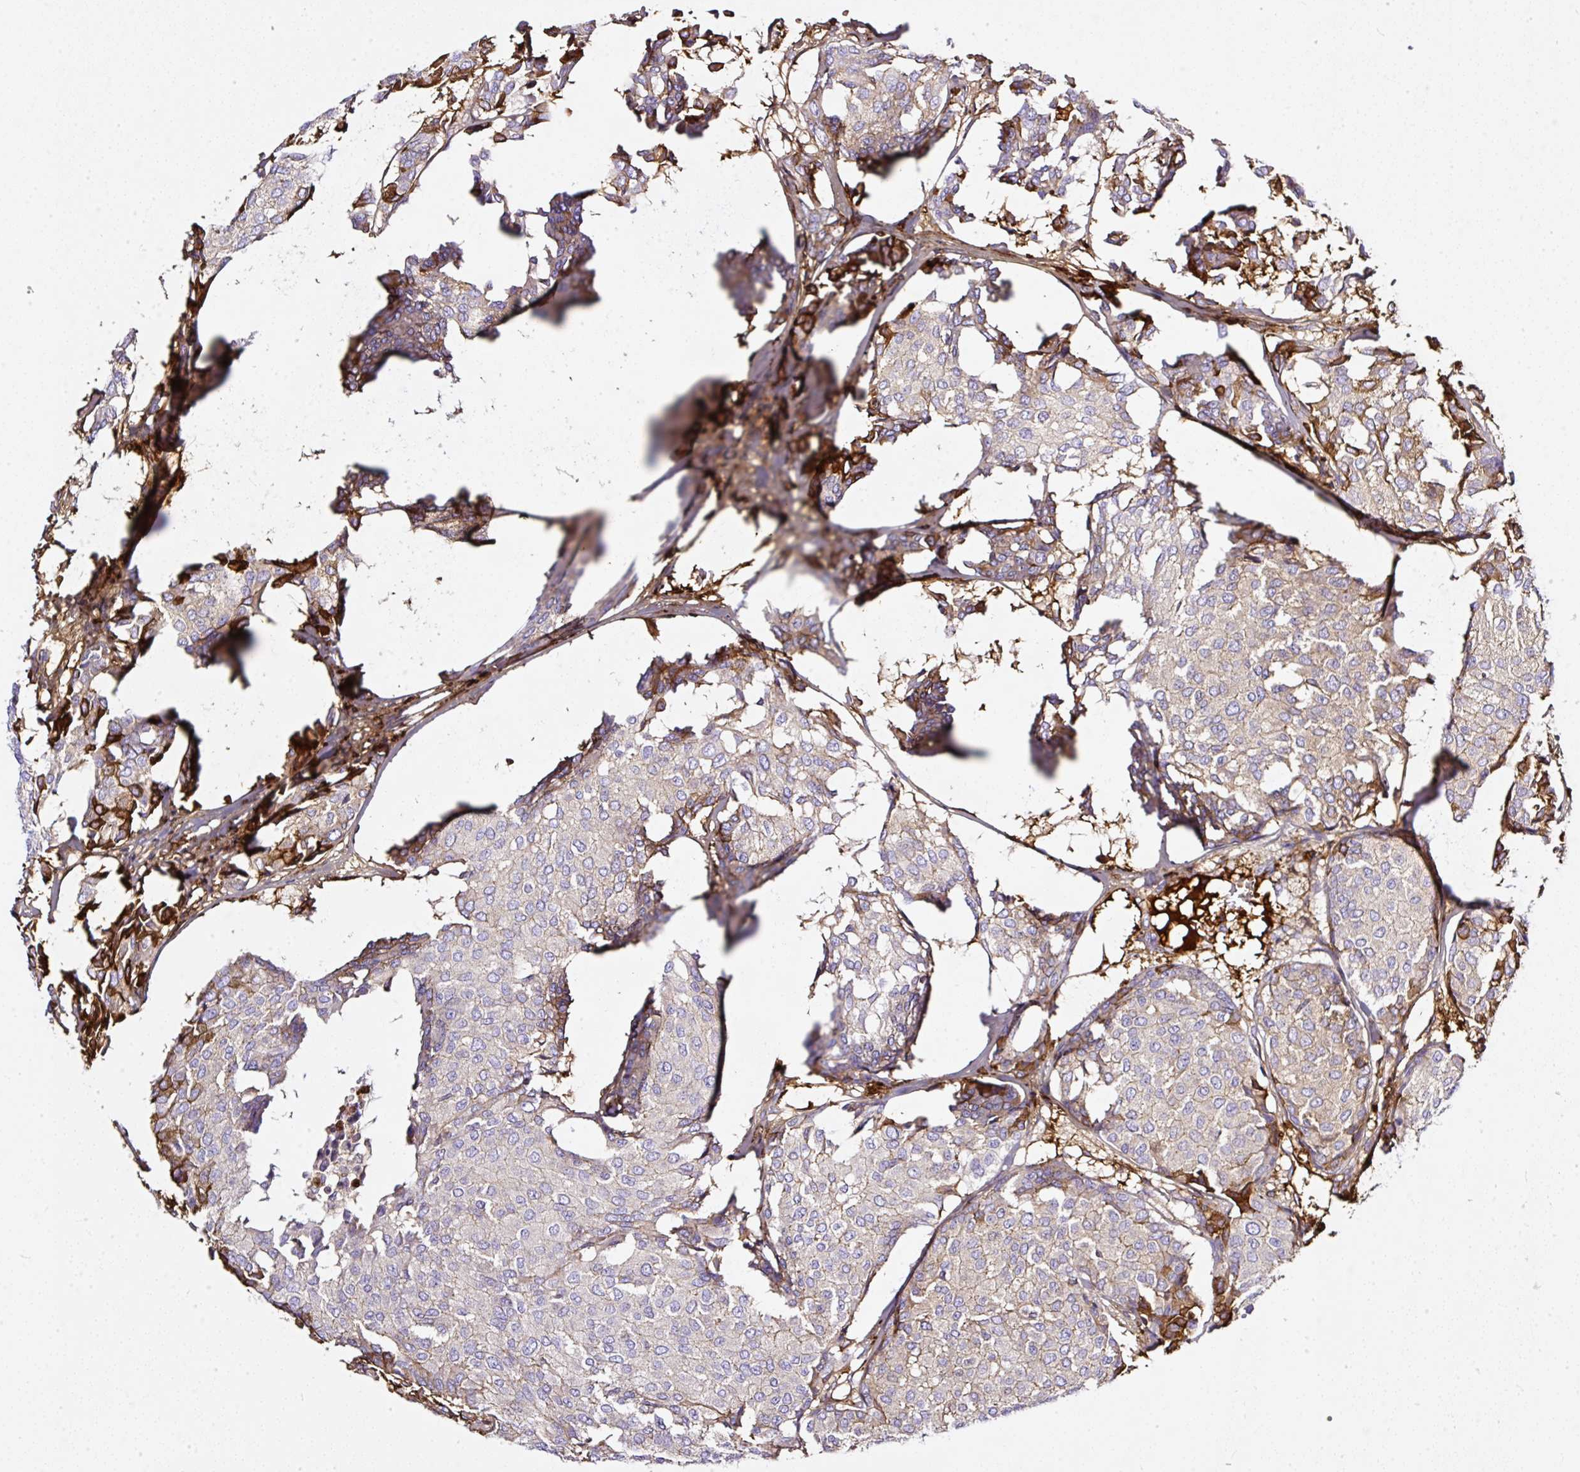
{"staining": {"intensity": "weak", "quantity": "<25%", "location": "cytoplasmic/membranous"}, "tissue": "breast cancer", "cell_type": "Tumor cells", "image_type": "cancer", "snomed": [{"axis": "morphology", "description": "Duct carcinoma"}, {"axis": "topography", "description": "Breast"}], "caption": "Human breast cancer stained for a protein using immunohistochemistry (IHC) displays no expression in tumor cells.", "gene": "CLEC3B", "patient": {"sex": "female", "age": 75}}